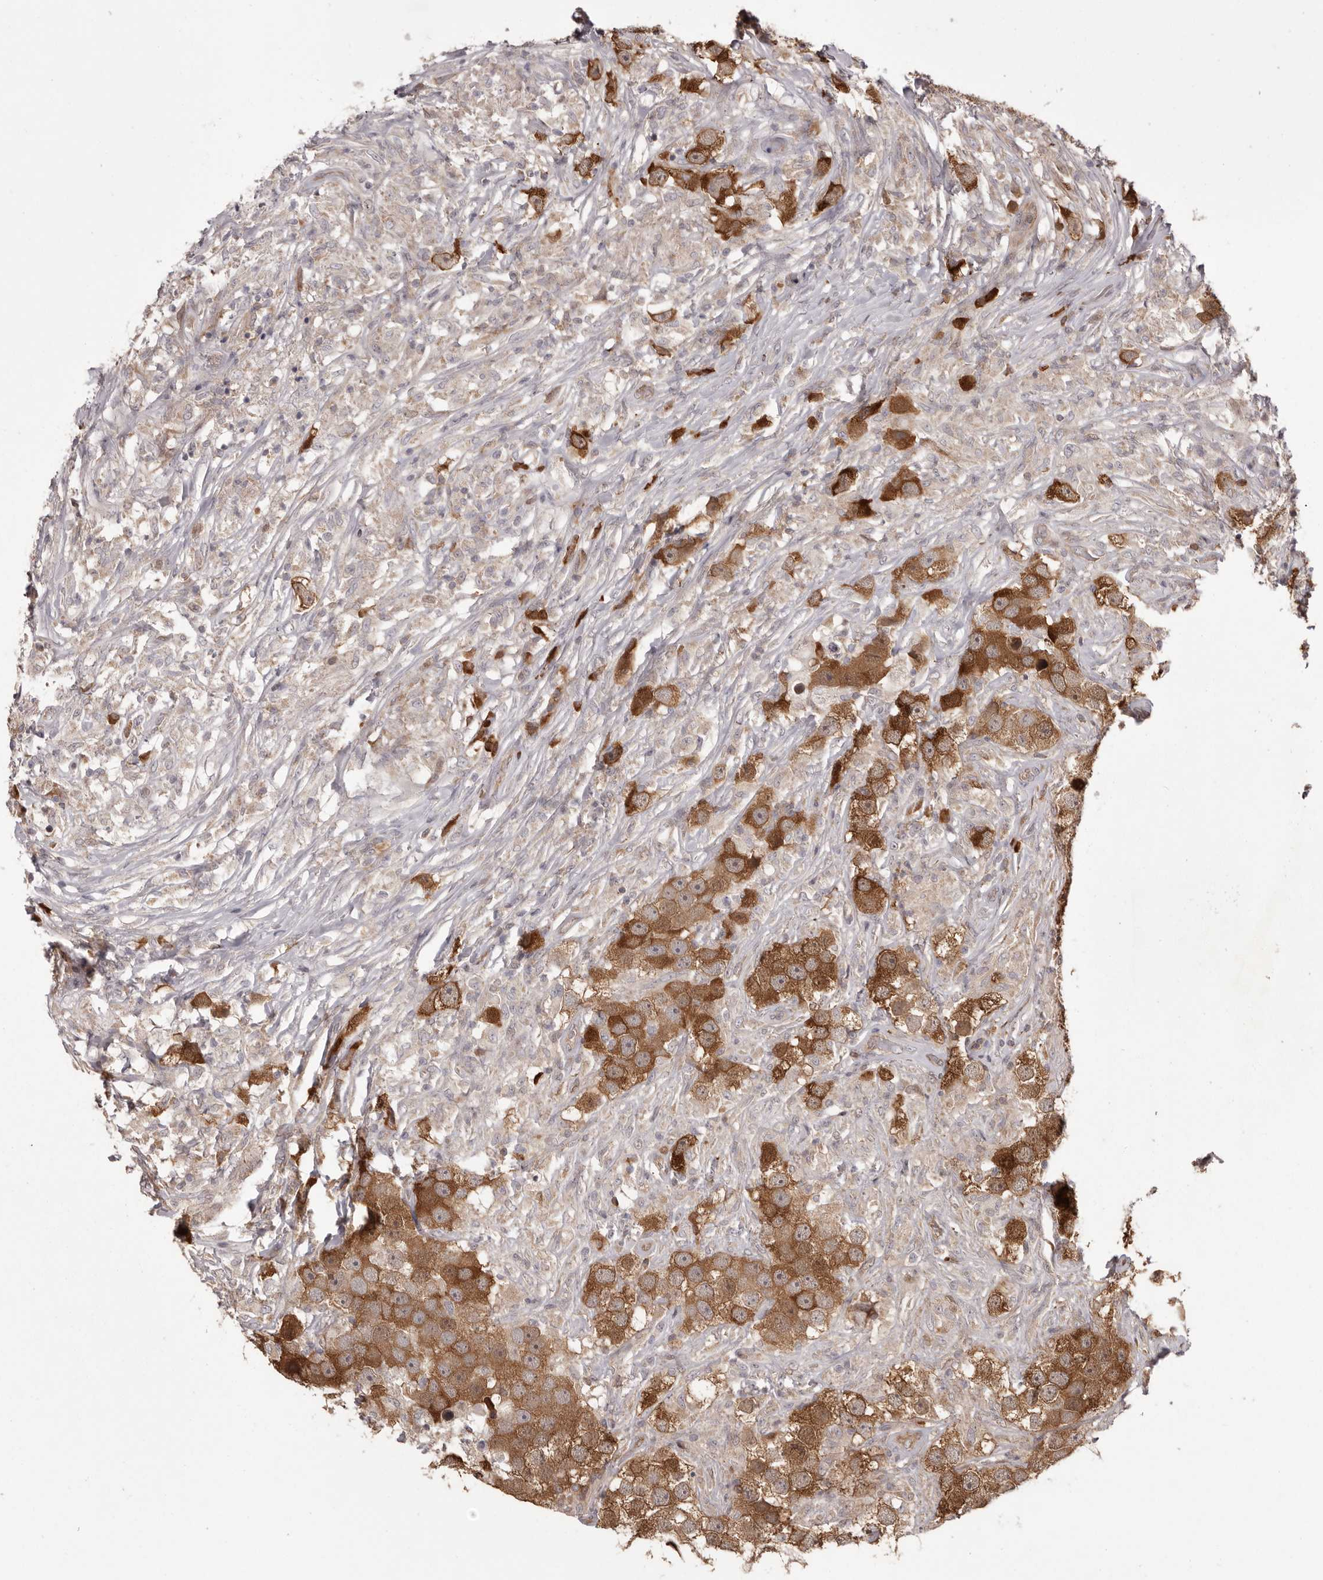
{"staining": {"intensity": "moderate", "quantity": ">75%", "location": "cytoplasmic/membranous"}, "tissue": "testis cancer", "cell_type": "Tumor cells", "image_type": "cancer", "snomed": [{"axis": "morphology", "description": "Seminoma, NOS"}, {"axis": "topography", "description": "Testis"}], "caption": "High-power microscopy captured an immunohistochemistry image of testis cancer, revealing moderate cytoplasmic/membranous positivity in approximately >75% of tumor cells.", "gene": "GFOD1", "patient": {"sex": "male", "age": 49}}